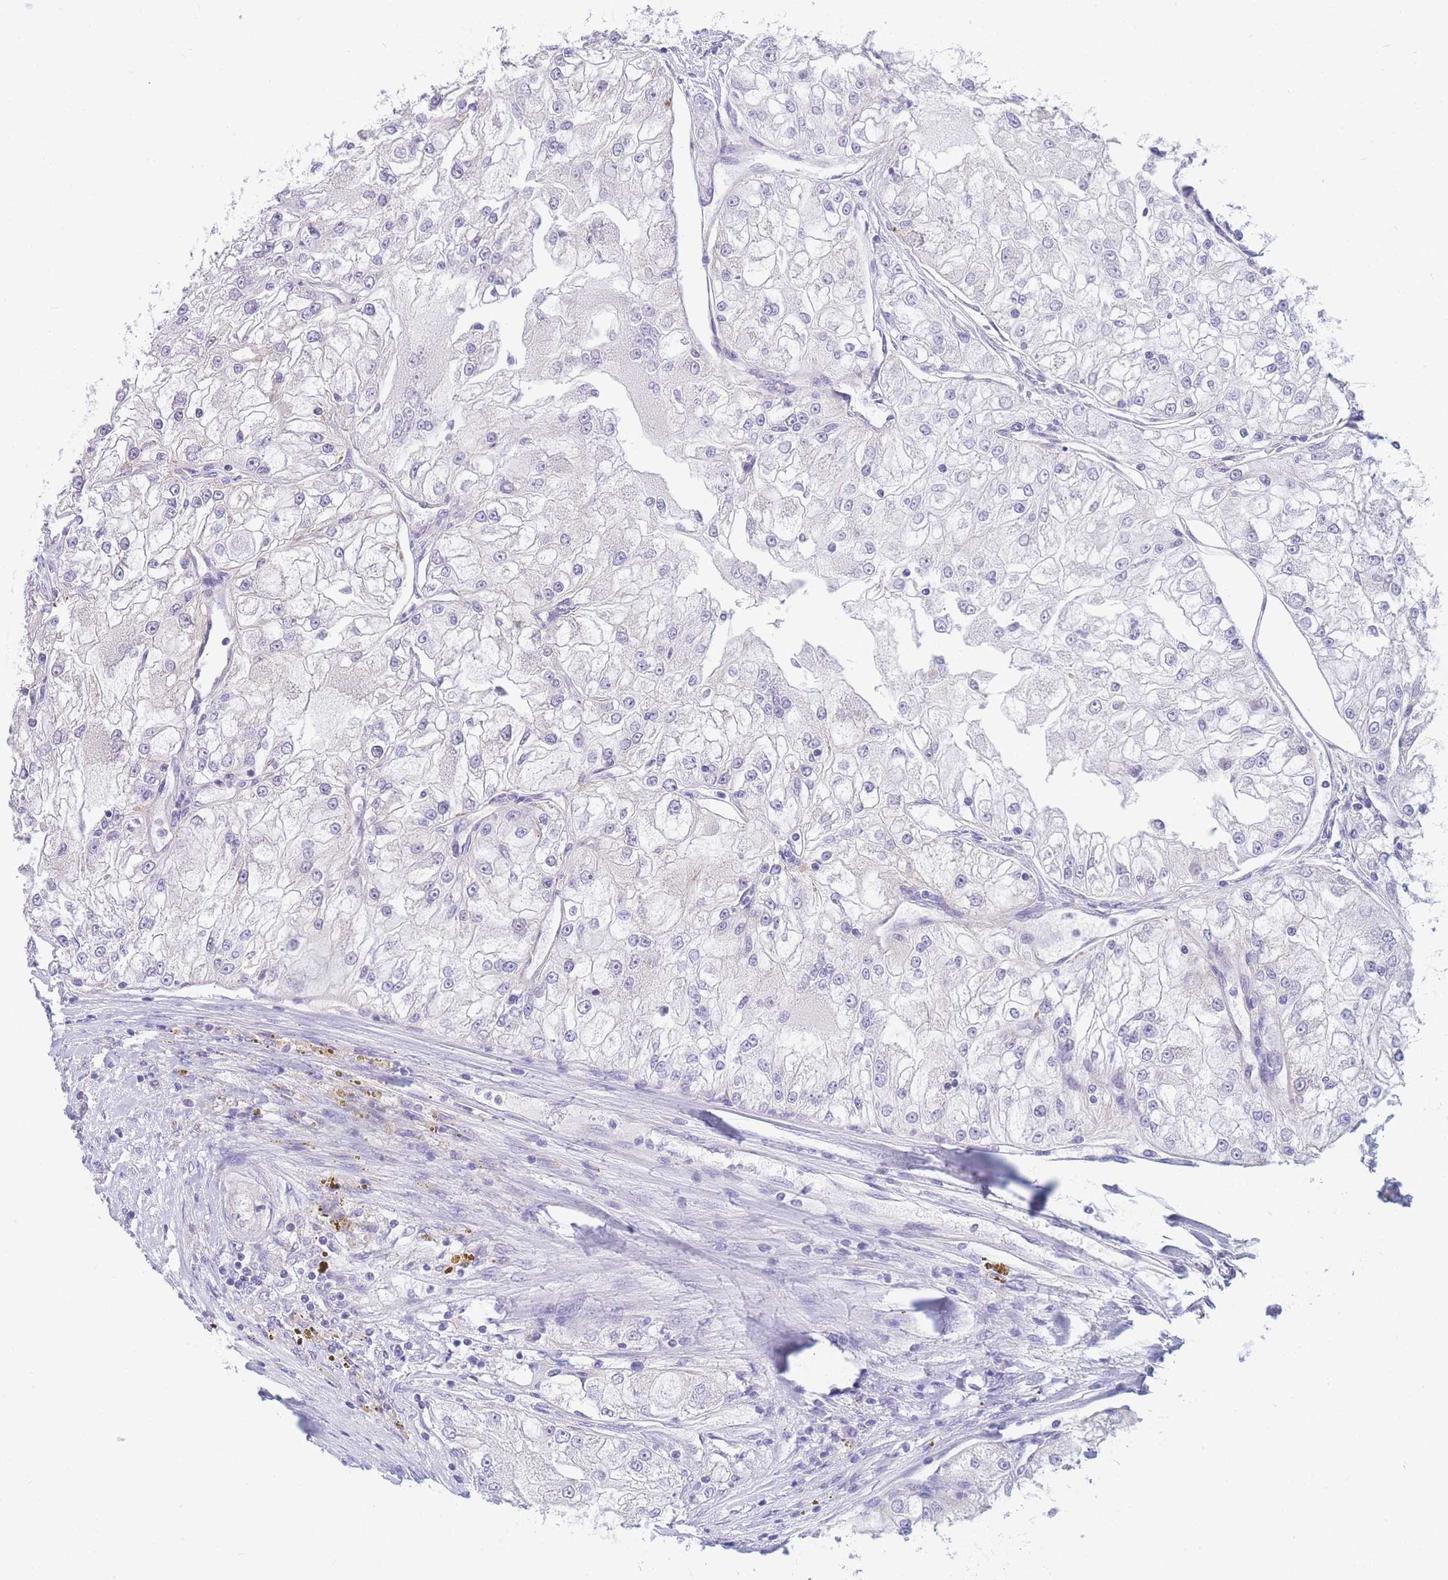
{"staining": {"intensity": "negative", "quantity": "none", "location": "none"}, "tissue": "renal cancer", "cell_type": "Tumor cells", "image_type": "cancer", "snomed": [{"axis": "morphology", "description": "Adenocarcinoma, NOS"}, {"axis": "topography", "description": "Kidney"}], "caption": "Adenocarcinoma (renal) was stained to show a protein in brown. There is no significant positivity in tumor cells.", "gene": "DHRS11", "patient": {"sex": "female", "age": 72}}